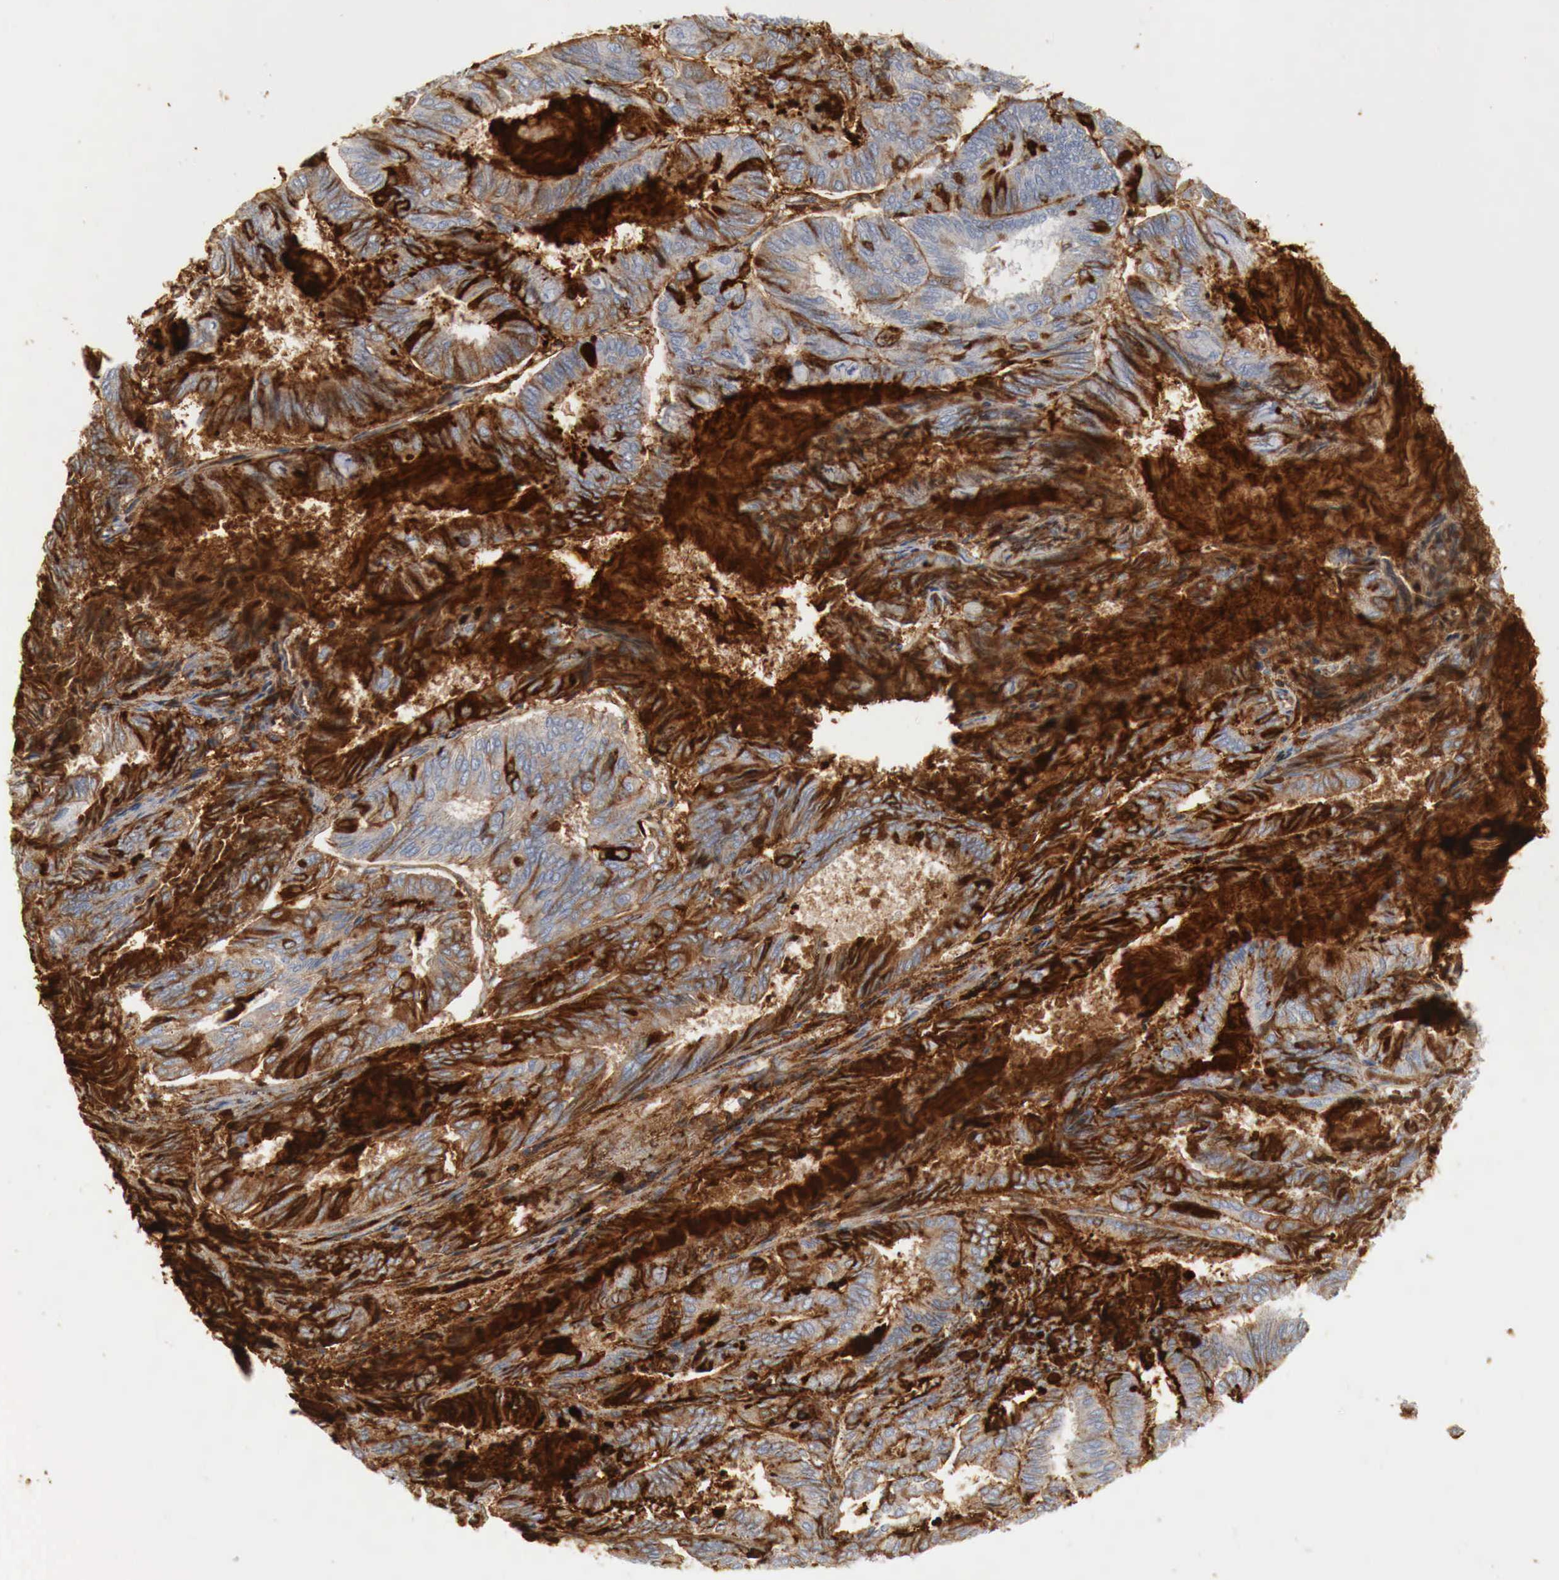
{"staining": {"intensity": "moderate", "quantity": "25%-75%", "location": "cytoplasmic/membranous"}, "tissue": "endometrial cancer", "cell_type": "Tumor cells", "image_type": "cancer", "snomed": [{"axis": "morphology", "description": "Adenocarcinoma, NOS"}, {"axis": "topography", "description": "Endometrium"}], "caption": "IHC of human adenocarcinoma (endometrial) shows medium levels of moderate cytoplasmic/membranous positivity in approximately 25%-75% of tumor cells.", "gene": "IGLC3", "patient": {"sex": "female", "age": 59}}